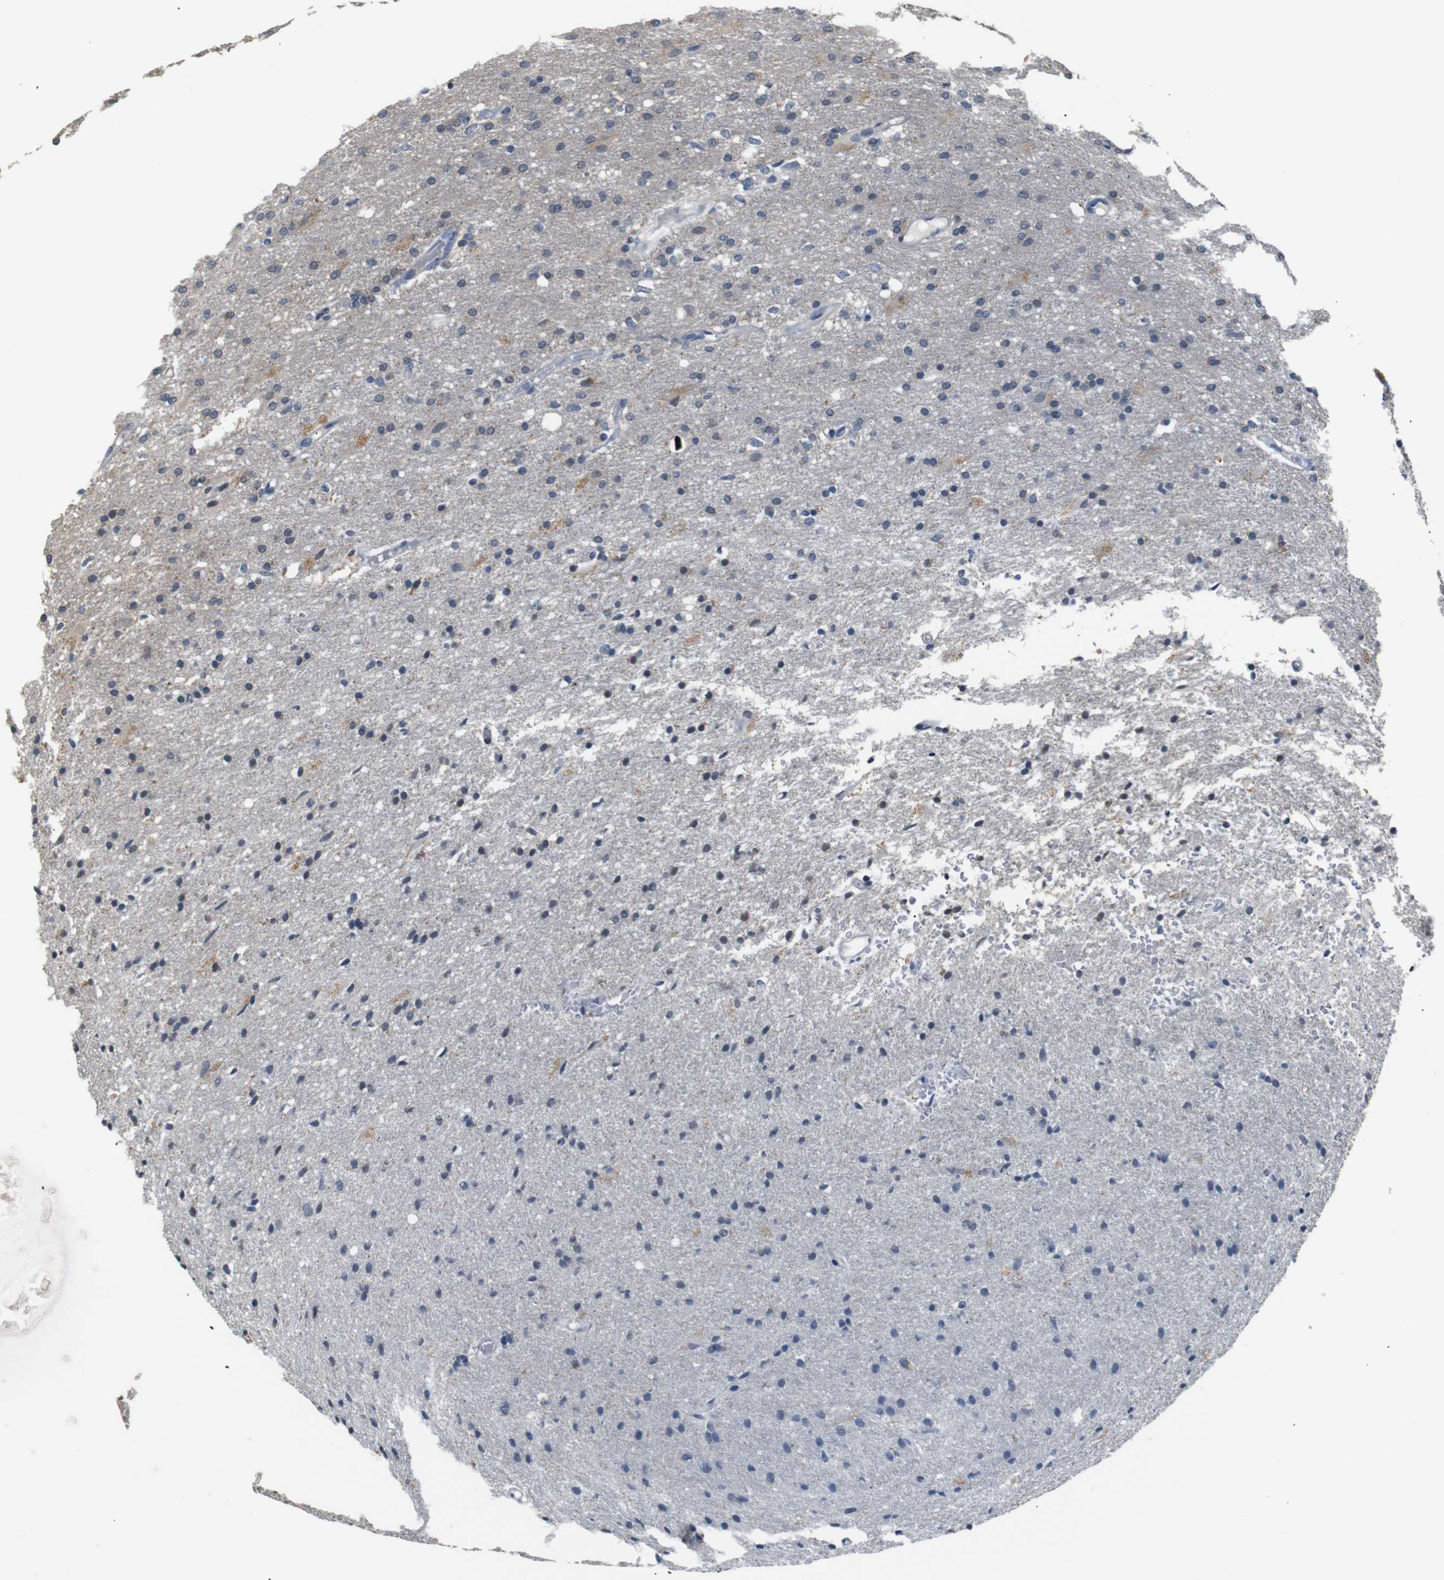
{"staining": {"intensity": "negative", "quantity": "none", "location": "none"}, "tissue": "glioma", "cell_type": "Tumor cells", "image_type": "cancer", "snomed": [{"axis": "morphology", "description": "Normal tissue, NOS"}, {"axis": "morphology", "description": "Glioma, malignant, High grade"}, {"axis": "topography", "description": "Cerebral cortex"}], "caption": "Immunohistochemical staining of malignant glioma (high-grade) displays no significant positivity in tumor cells.", "gene": "SFN", "patient": {"sex": "male", "age": 77}}